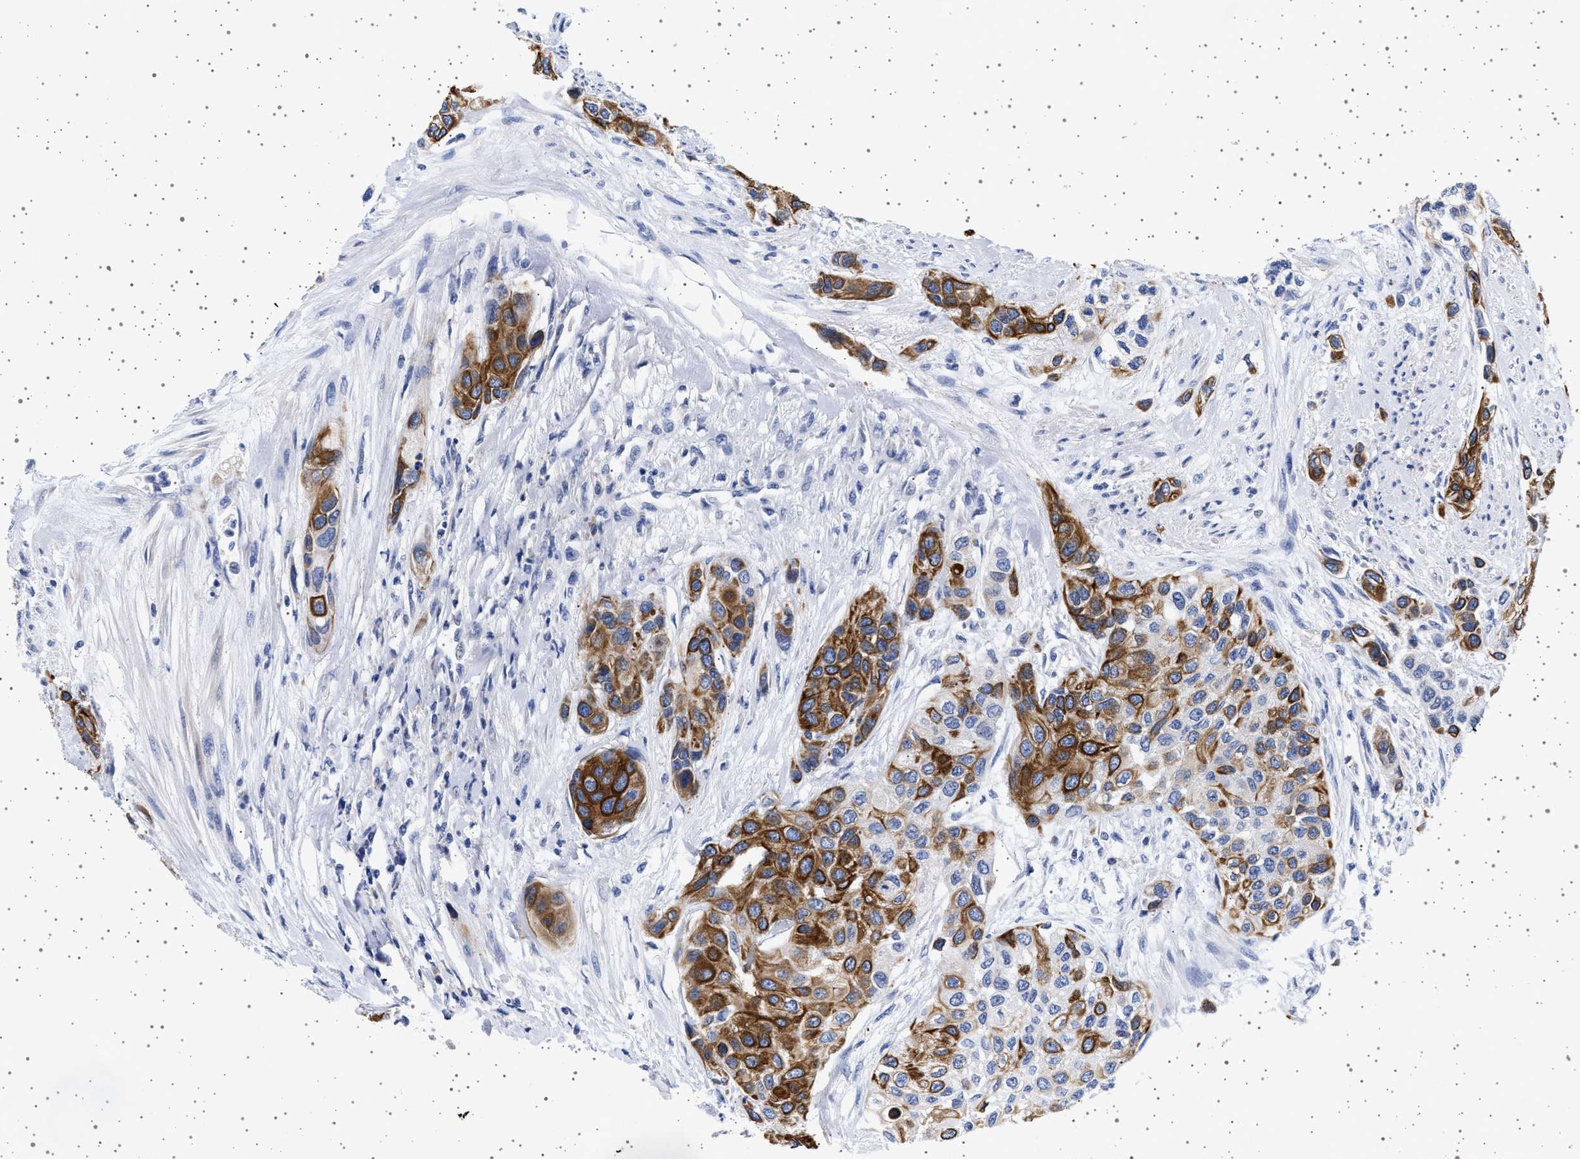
{"staining": {"intensity": "moderate", "quantity": "25%-75%", "location": "cytoplasmic/membranous"}, "tissue": "urothelial cancer", "cell_type": "Tumor cells", "image_type": "cancer", "snomed": [{"axis": "morphology", "description": "Urothelial carcinoma, High grade"}, {"axis": "topography", "description": "Urinary bladder"}], "caption": "Immunohistochemical staining of urothelial carcinoma (high-grade) demonstrates medium levels of moderate cytoplasmic/membranous protein staining in approximately 25%-75% of tumor cells.", "gene": "TRMT10B", "patient": {"sex": "female", "age": 56}}